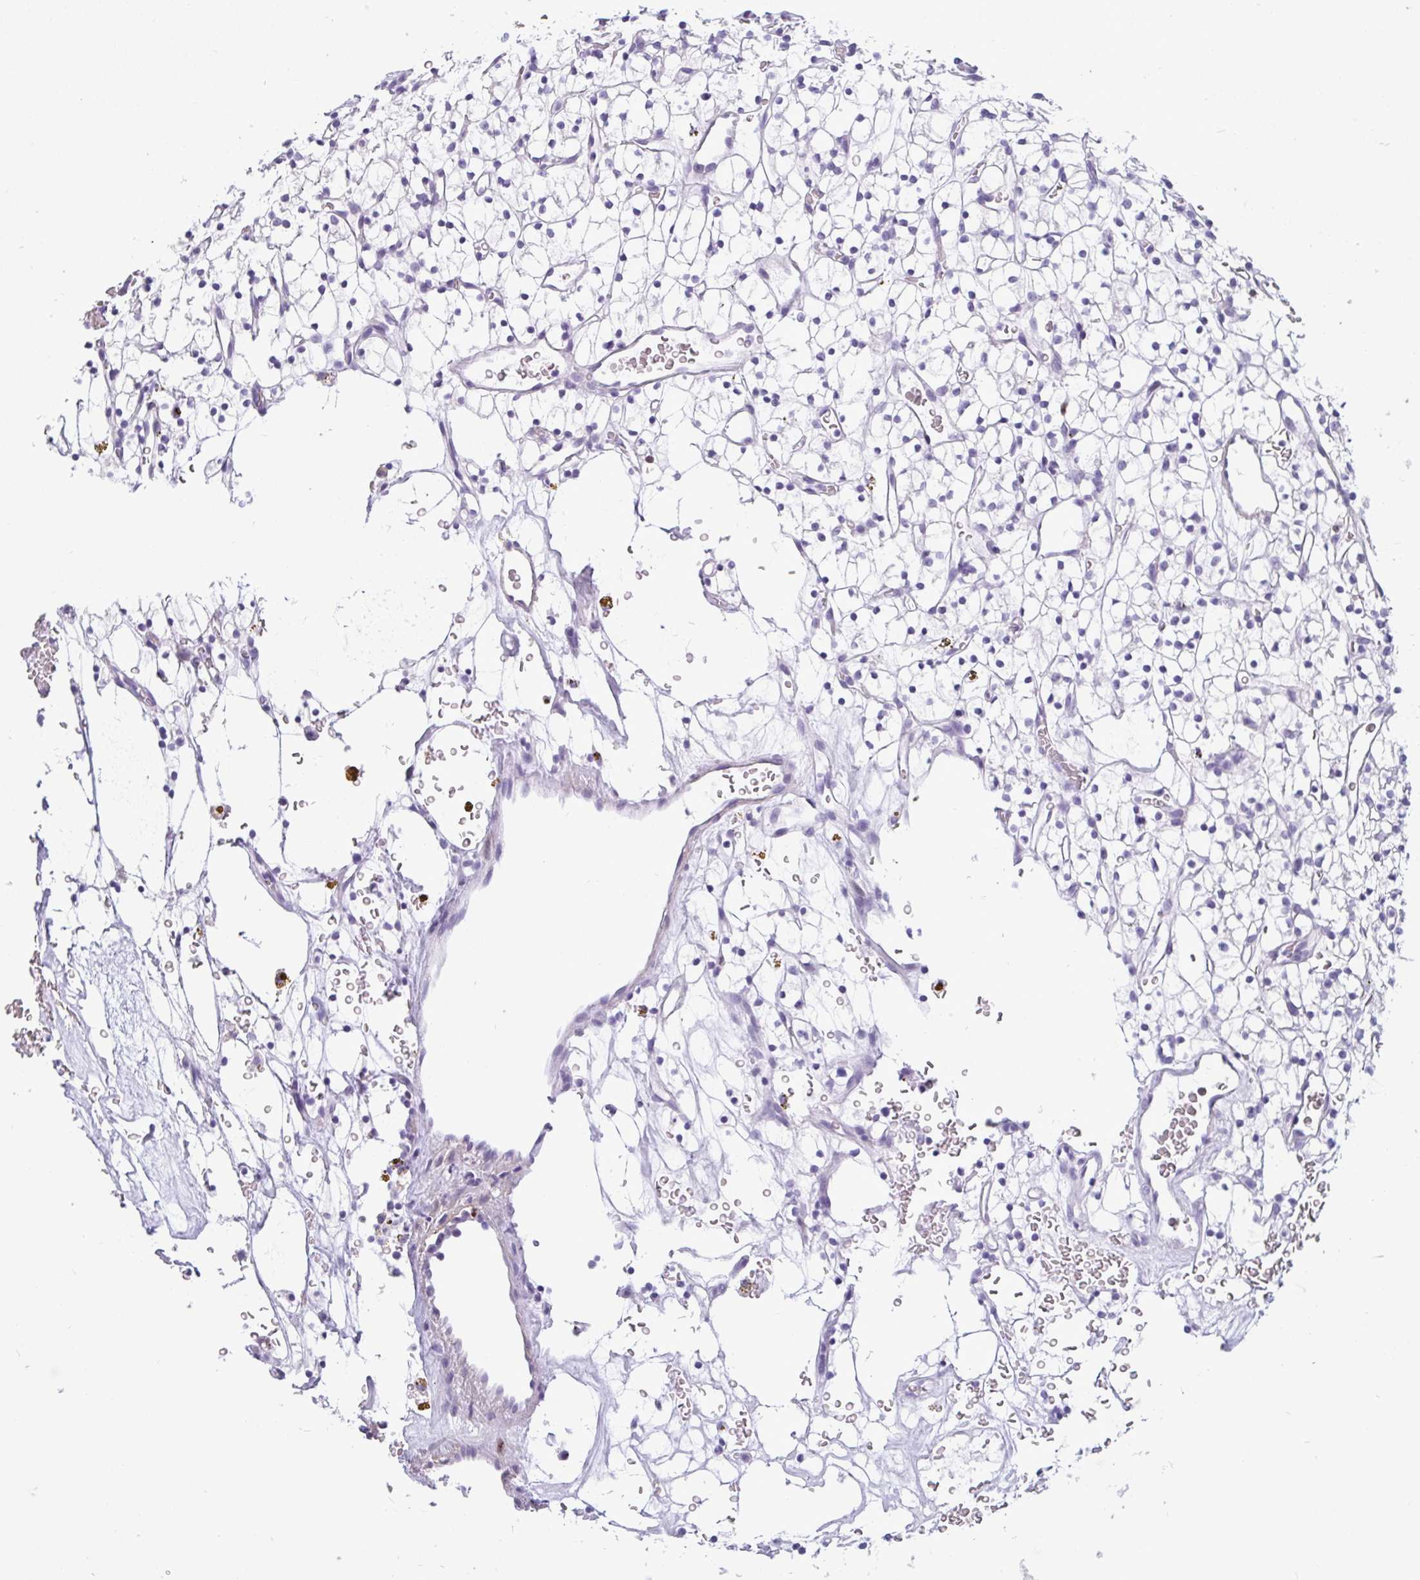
{"staining": {"intensity": "negative", "quantity": "none", "location": "none"}, "tissue": "renal cancer", "cell_type": "Tumor cells", "image_type": "cancer", "snomed": [{"axis": "morphology", "description": "Adenocarcinoma, NOS"}, {"axis": "topography", "description": "Kidney"}], "caption": "This is an IHC photomicrograph of adenocarcinoma (renal). There is no positivity in tumor cells.", "gene": "SUZ12", "patient": {"sex": "female", "age": 64}}